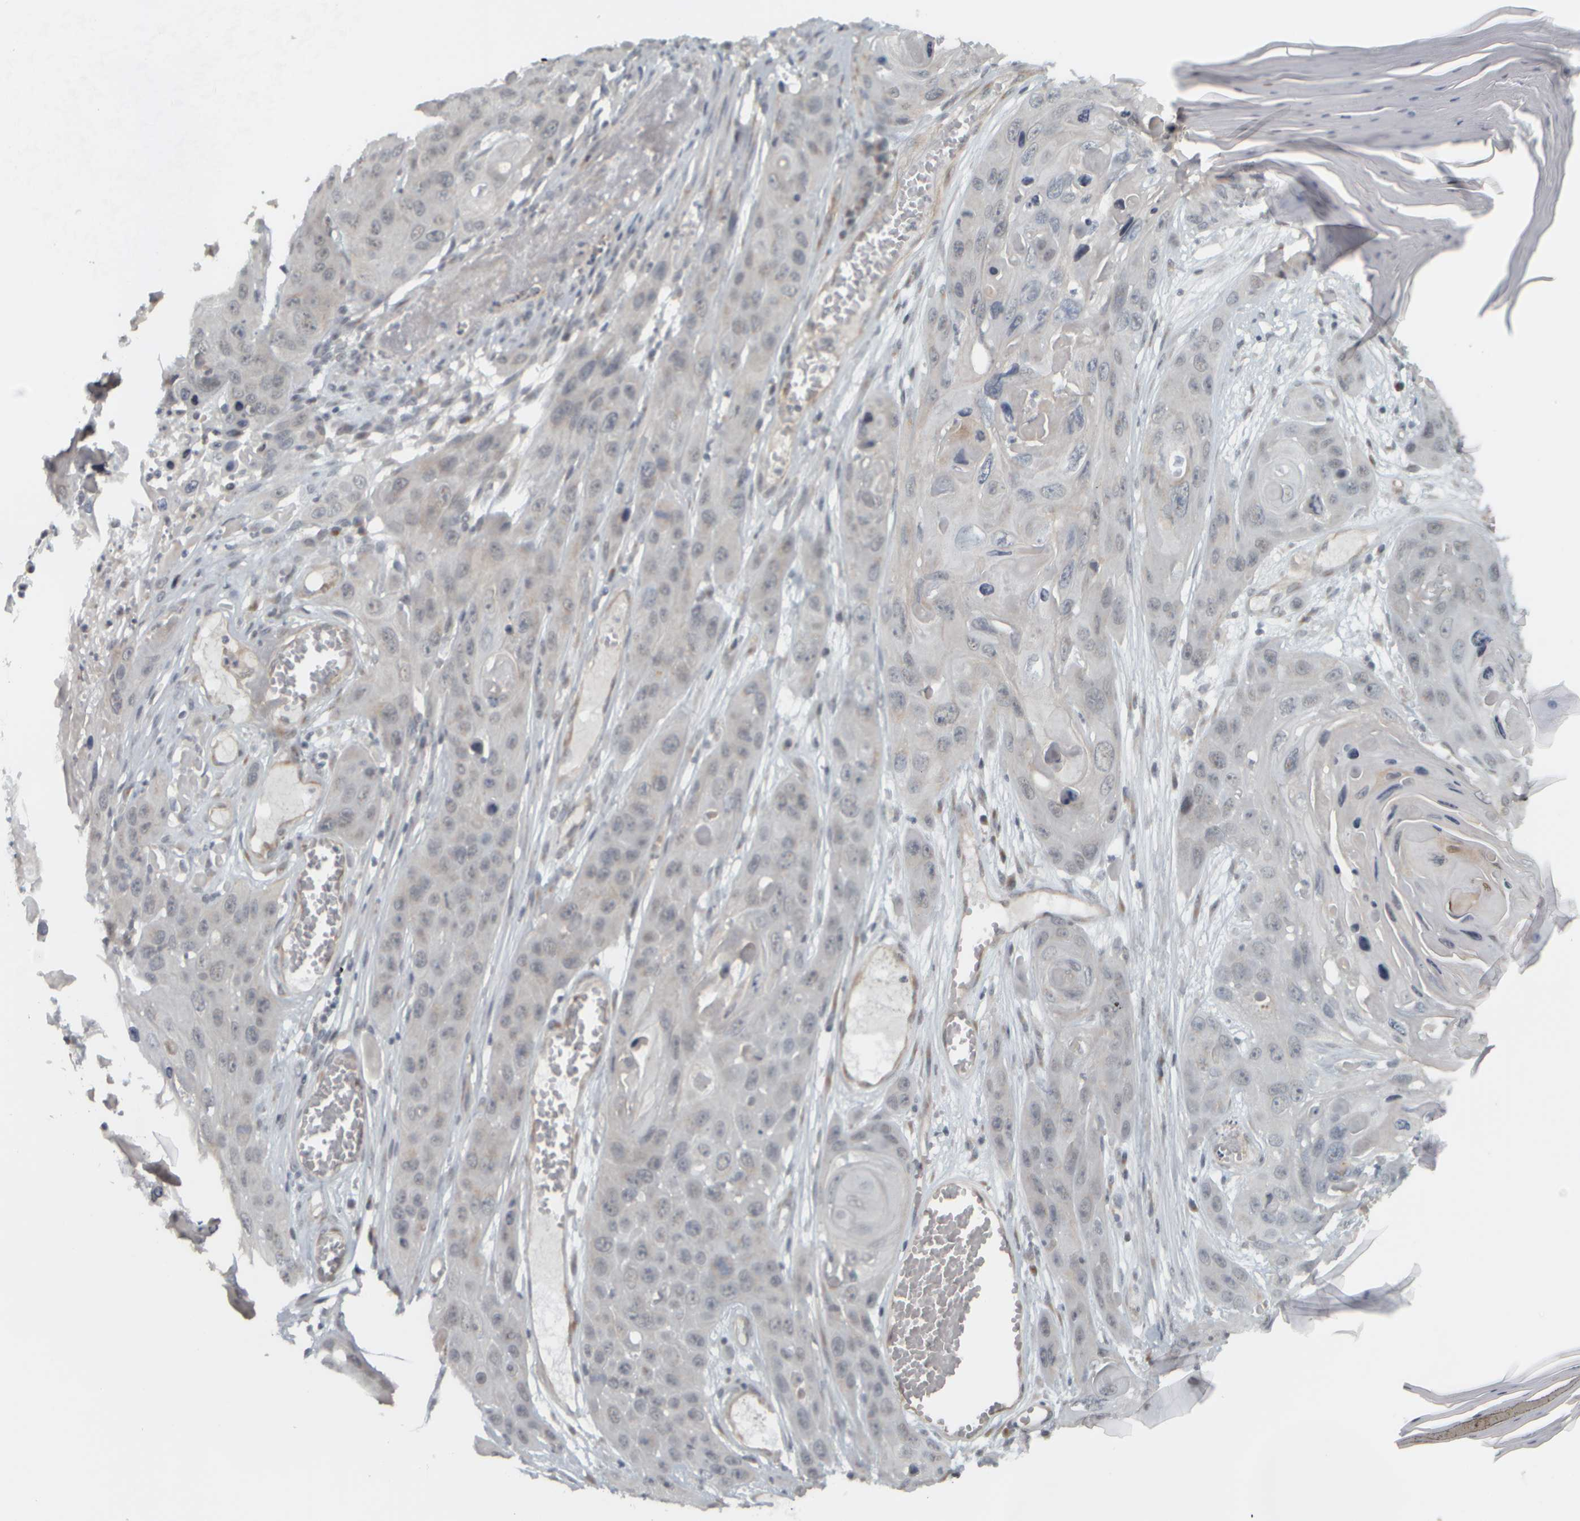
{"staining": {"intensity": "negative", "quantity": "none", "location": "none"}, "tissue": "skin cancer", "cell_type": "Tumor cells", "image_type": "cancer", "snomed": [{"axis": "morphology", "description": "Squamous cell carcinoma, NOS"}, {"axis": "topography", "description": "Skin"}], "caption": "Skin cancer (squamous cell carcinoma) was stained to show a protein in brown. There is no significant expression in tumor cells.", "gene": "NAPG", "patient": {"sex": "male", "age": 55}}